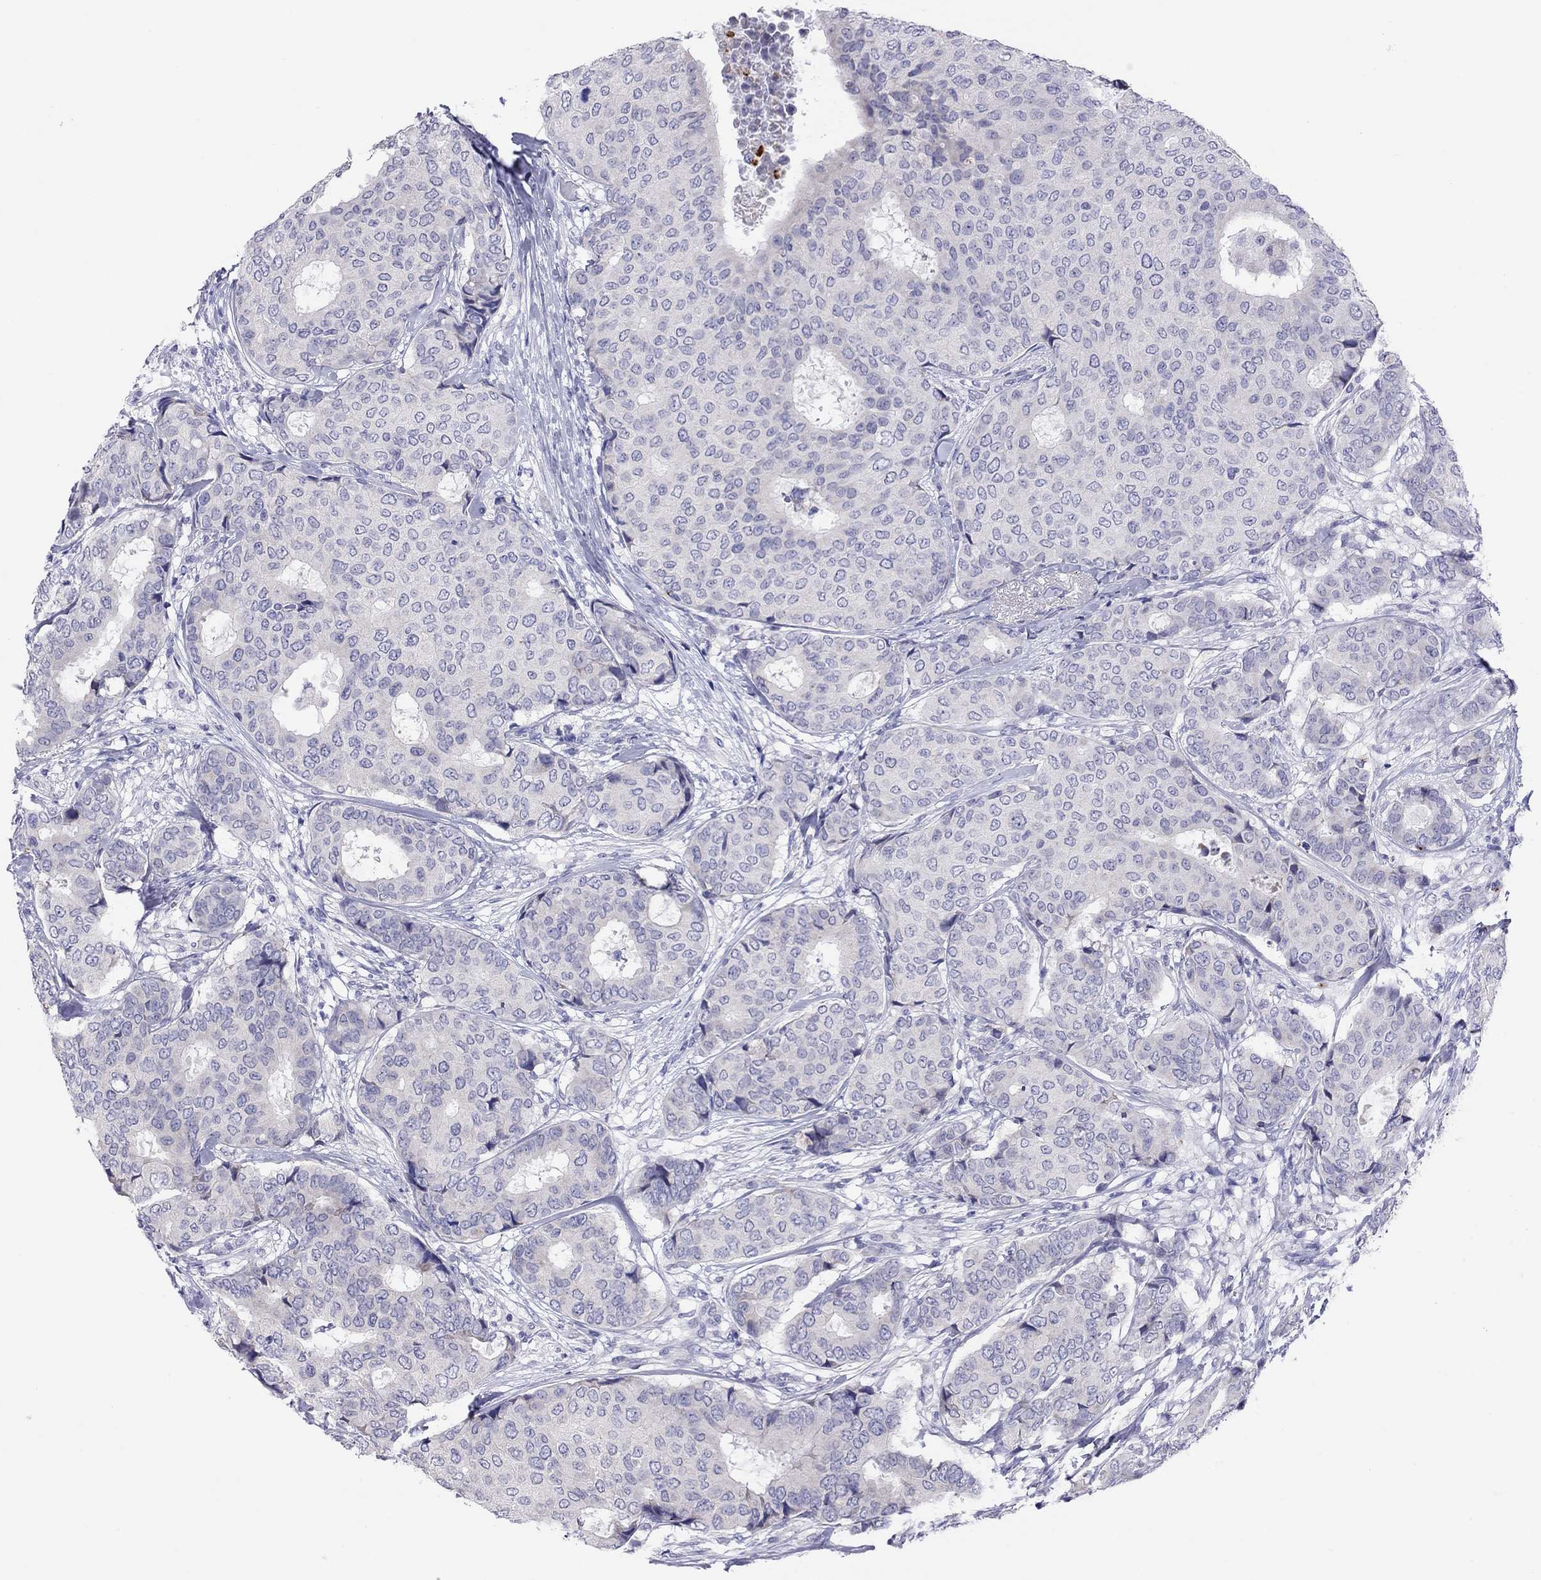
{"staining": {"intensity": "negative", "quantity": "none", "location": "none"}, "tissue": "breast cancer", "cell_type": "Tumor cells", "image_type": "cancer", "snomed": [{"axis": "morphology", "description": "Duct carcinoma"}, {"axis": "topography", "description": "Breast"}], "caption": "Intraductal carcinoma (breast) was stained to show a protein in brown. There is no significant positivity in tumor cells.", "gene": "COL9A1", "patient": {"sex": "female", "age": 75}}